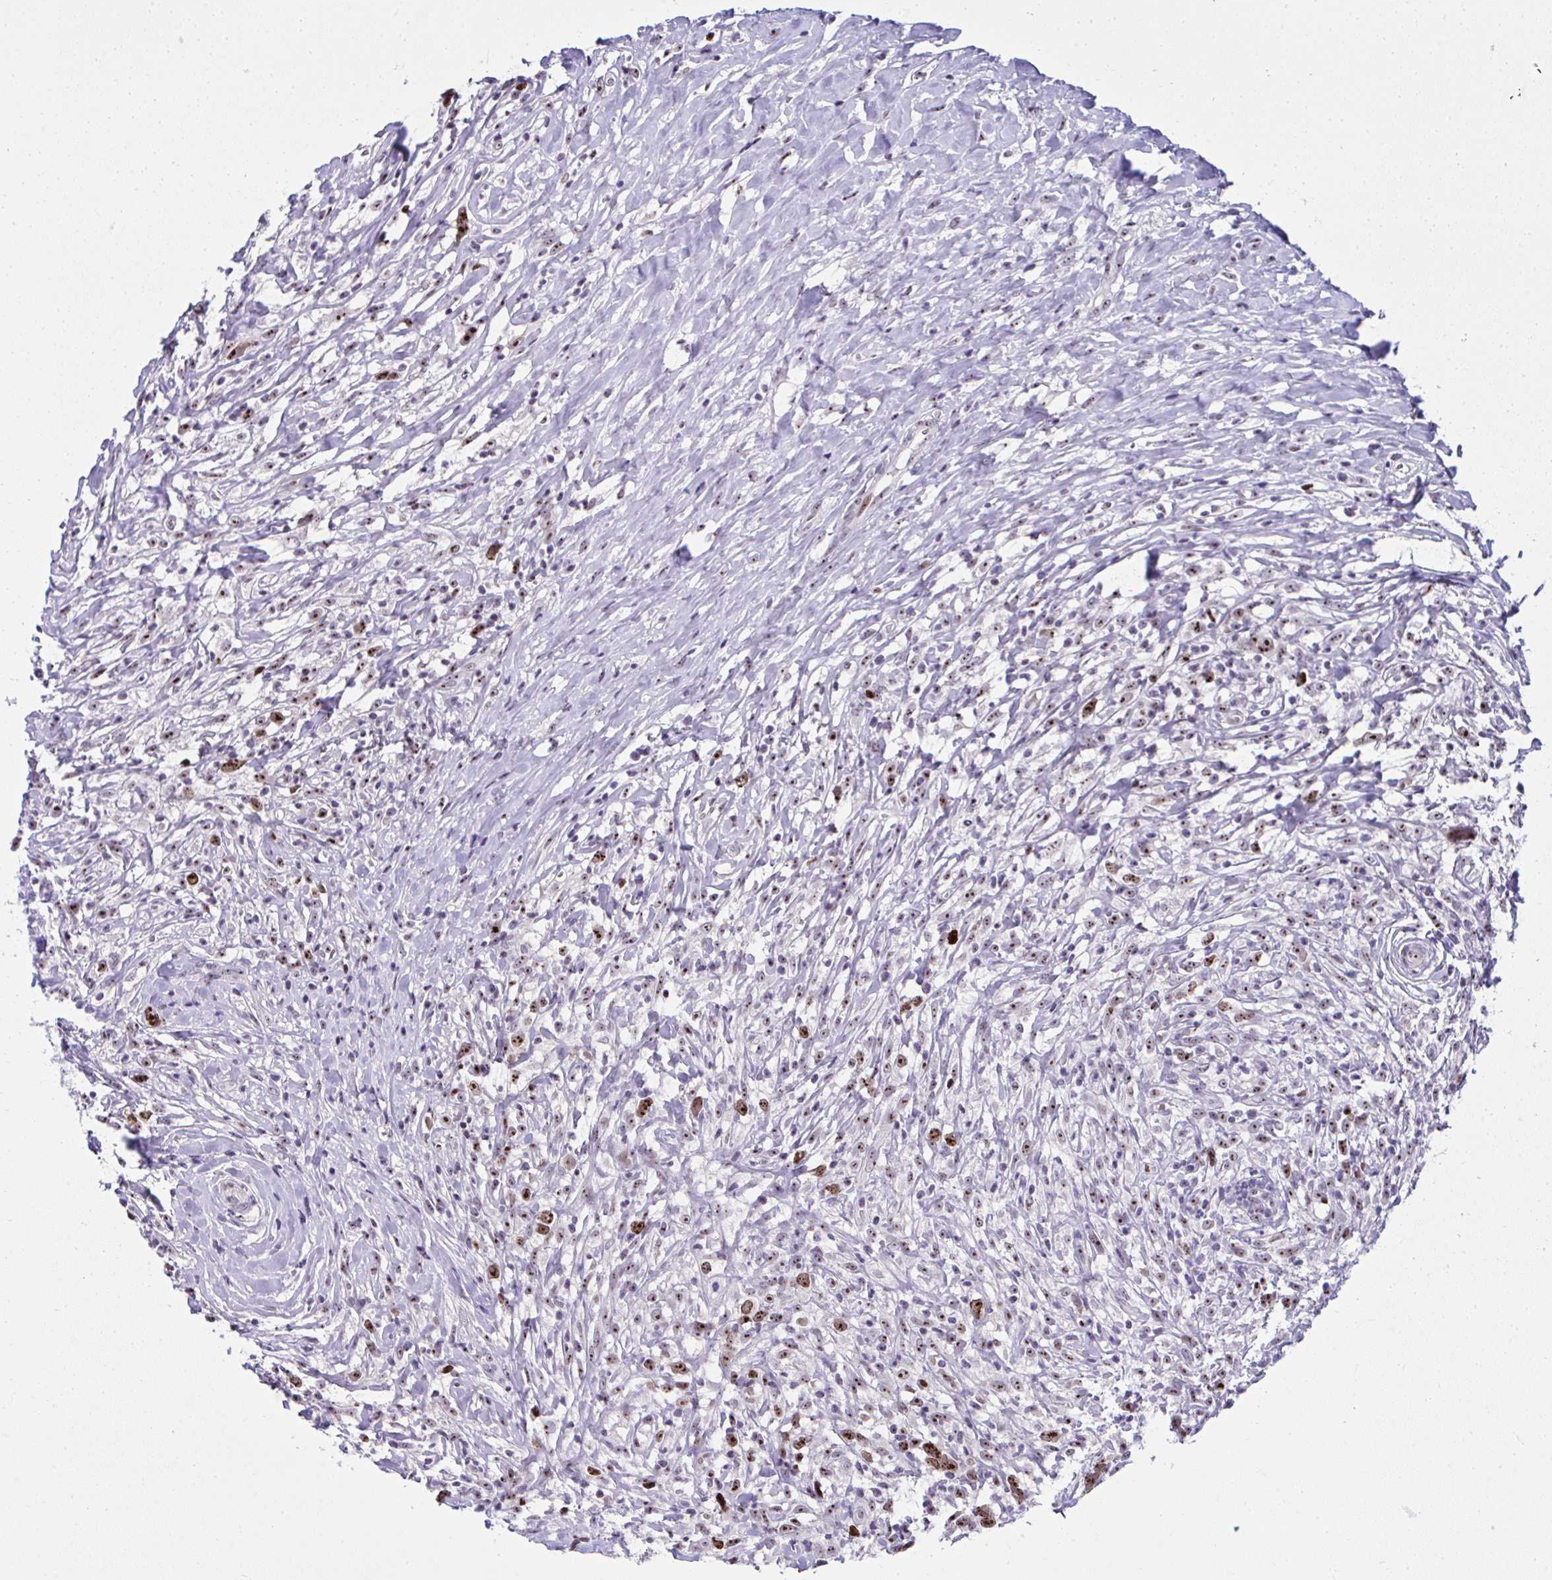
{"staining": {"intensity": "strong", "quantity": ">75%", "location": "nuclear"}, "tissue": "lymphoma", "cell_type": "Tumor cells", "image_type": "cancer", "snomed": [{"axis": "morphology", "description": "Hodgkin's disease, NOS"}, {"axis": "topography", "description": "No Tissue"}], "caption": "Immunohistochemical staining of lymphoma reveals strong nuclear protein positivity in approximately >75% of tumor cells.", "gene": "CEP72", "patient": {"sex": "female", "age": 21}}